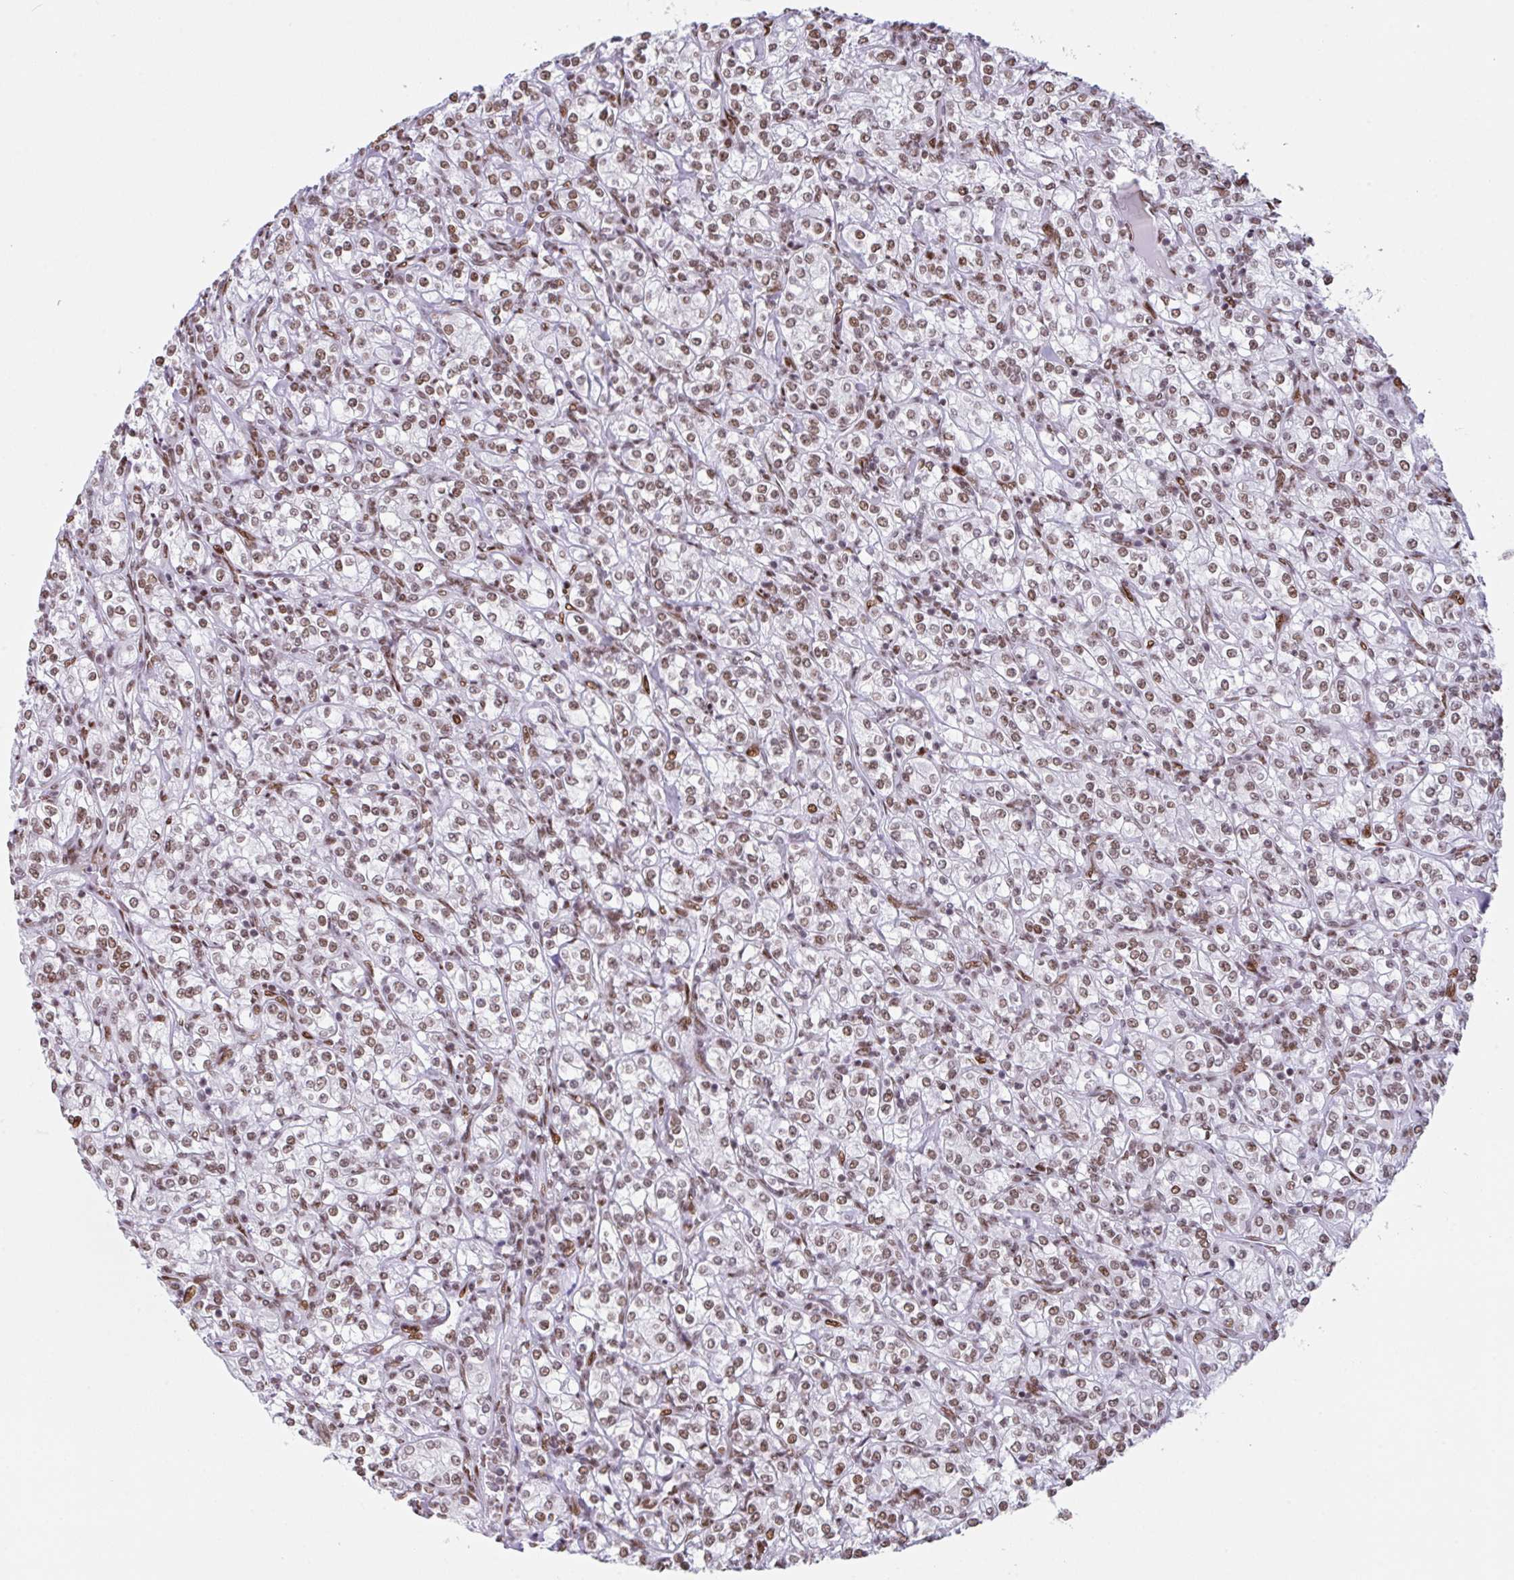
{"staining": {"intensity": "moderate", "quantity": ">75%", "location": "nuclear"}, "tissue": "renal cancer", "cell_type": "Tumor cells", "image_type": "cancer", "snomed": [{"axis": "morphology", "description": "Adenocarcinoma, NOS"}, {"axis": "topography", "description": "Kidney"}], "caption": "DAB (3,3'-diaminobenzidine) immunohistochemical staining of renal adenocarcinoma shows moderate nuclear protein expression in approximately >75% of tumor cells.", "gene": "CLP1", "patient": {"sex": "male", "age": 77}}